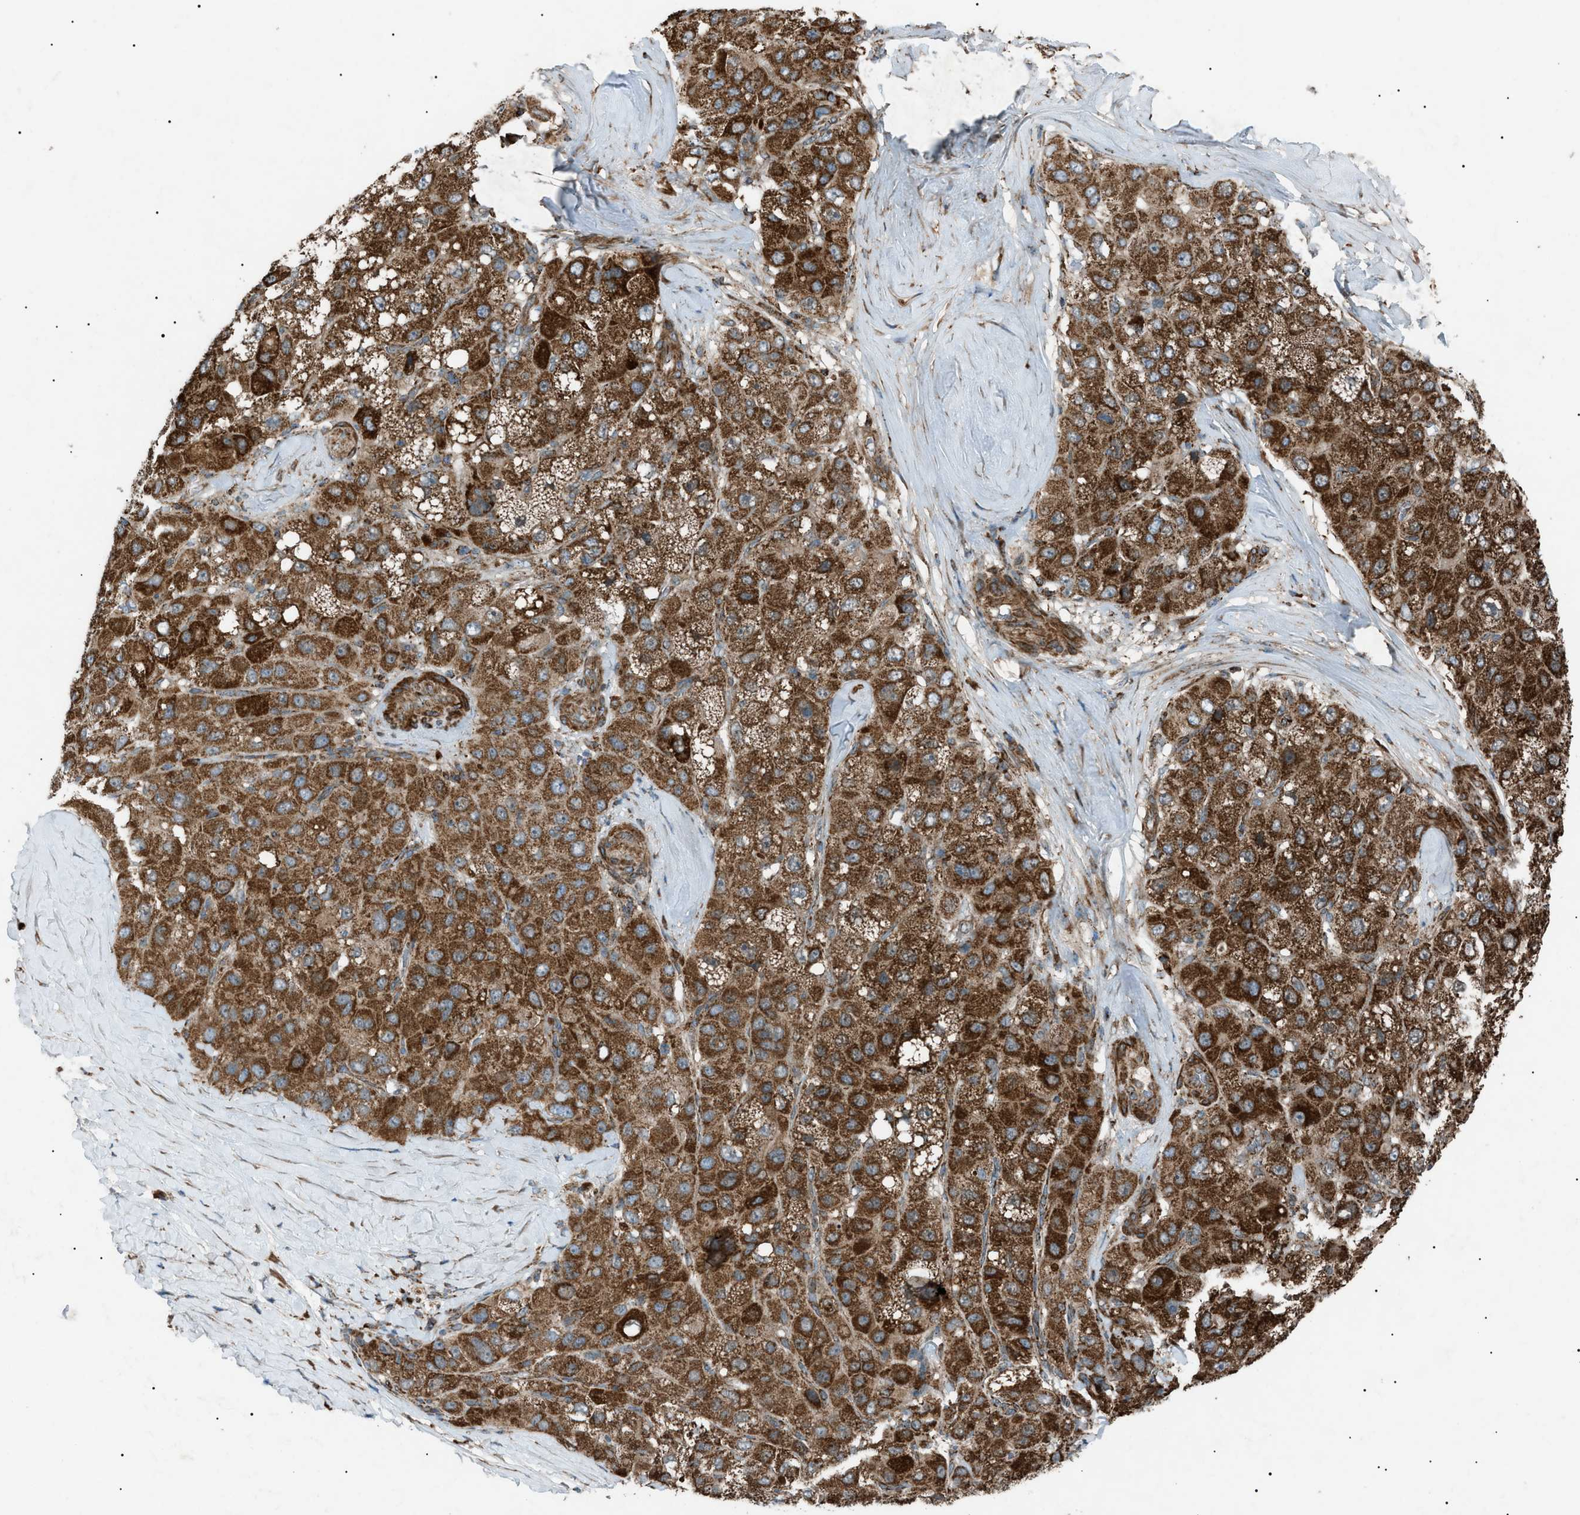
{"staining": {"intensity": "strong", "quantity": ">75%", "location": "cytoplasmic/membranous"}, "tissue": "liver cancer", "cell_type": "Tumor cells", "image_type": "cancer", "snomed": [{"axis": "morphology", "description": "Carcinoma, Hepatocellular, NOS"}, {"axis": "topography", "description": "Liver"}], "caption": "Protein staining of liver cancer (hepatocellular carcinoma) tissue displays strong cytoplasmic/membranous positivity in approximately >75% of tumor cells.", "gene": "C1GALT1C1", "patient": {"sex": "male", "age": 80}}